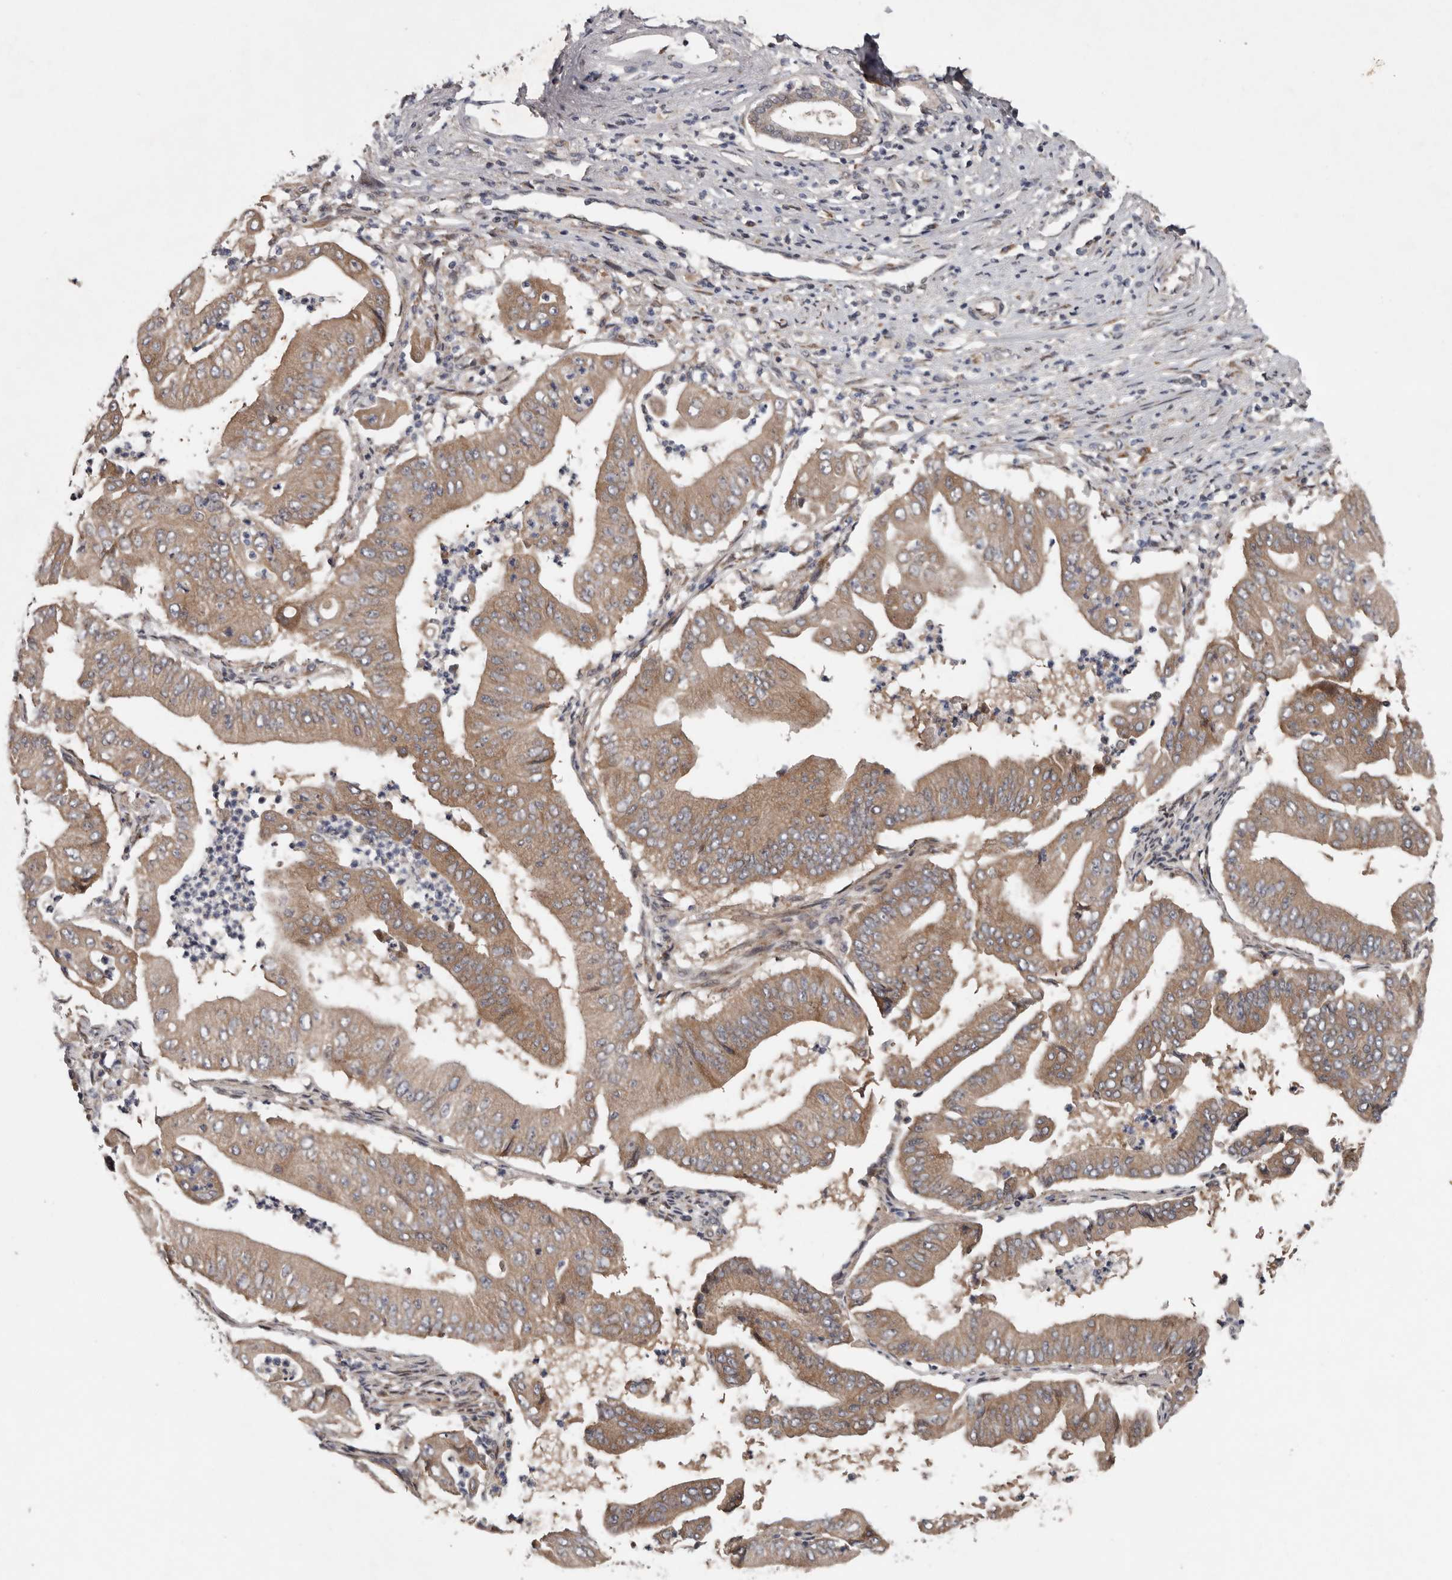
{"staining": {"intensity": "moderate", "quantity": ">75%", "location": "cytoplasmic/membranous"}, "tissue": "pancreatic cancer", "cell_type": "Tumor cells", "image_type": "cancer", "snomed": [{"axis": "morphology", "description": "Adenocarcinoma, NOS"}, {"axis": "topography", "description": "Pancreas"}], "caption": "Immunohistochemical staining of human pancreatic cancer (adenocarcinoma) shows moderate cytoplasmic/membranous protein staining in approximately >75% of tumor cells.", "gene": "CHML", "patient": {"sex": "female", "age": 77}}